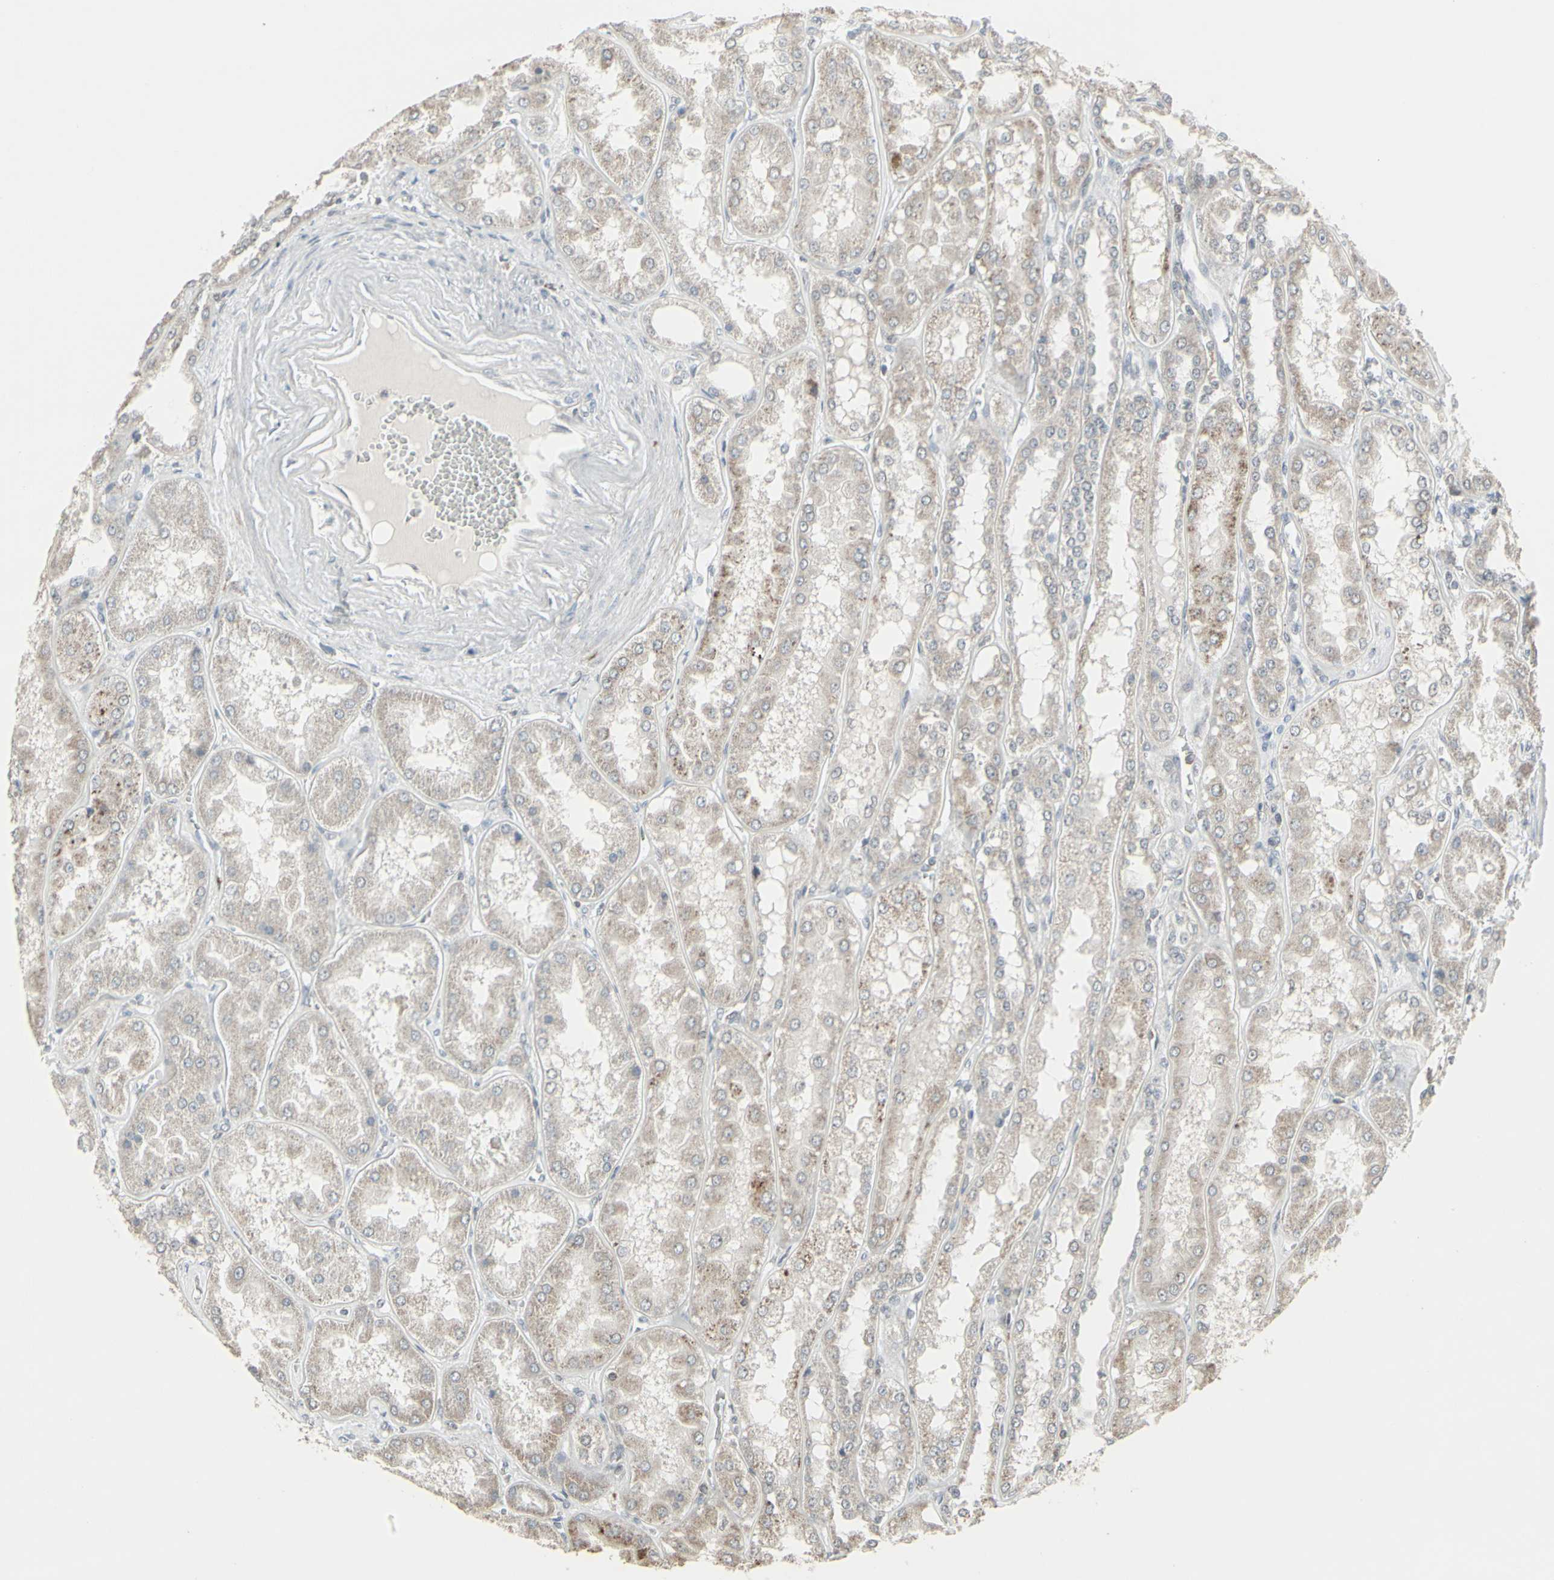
{"staining": {"intensity": "negative", "quantity": "none", "location": "none"}, "tissue": "kidney", "cell_type": "Cells in glomeruli", "image_type": "normal", "snomed": [{"axis": "morphology", "description": "Normal tissue, NOS"}, {"axis": "topography", "description": "Kidney"}], "caption": "Micrograph shows no protein expression in cells in glomeruli of normal kidney.", "gene": "SAMSN1", "patient": {"sex": "female", "age": 56}}